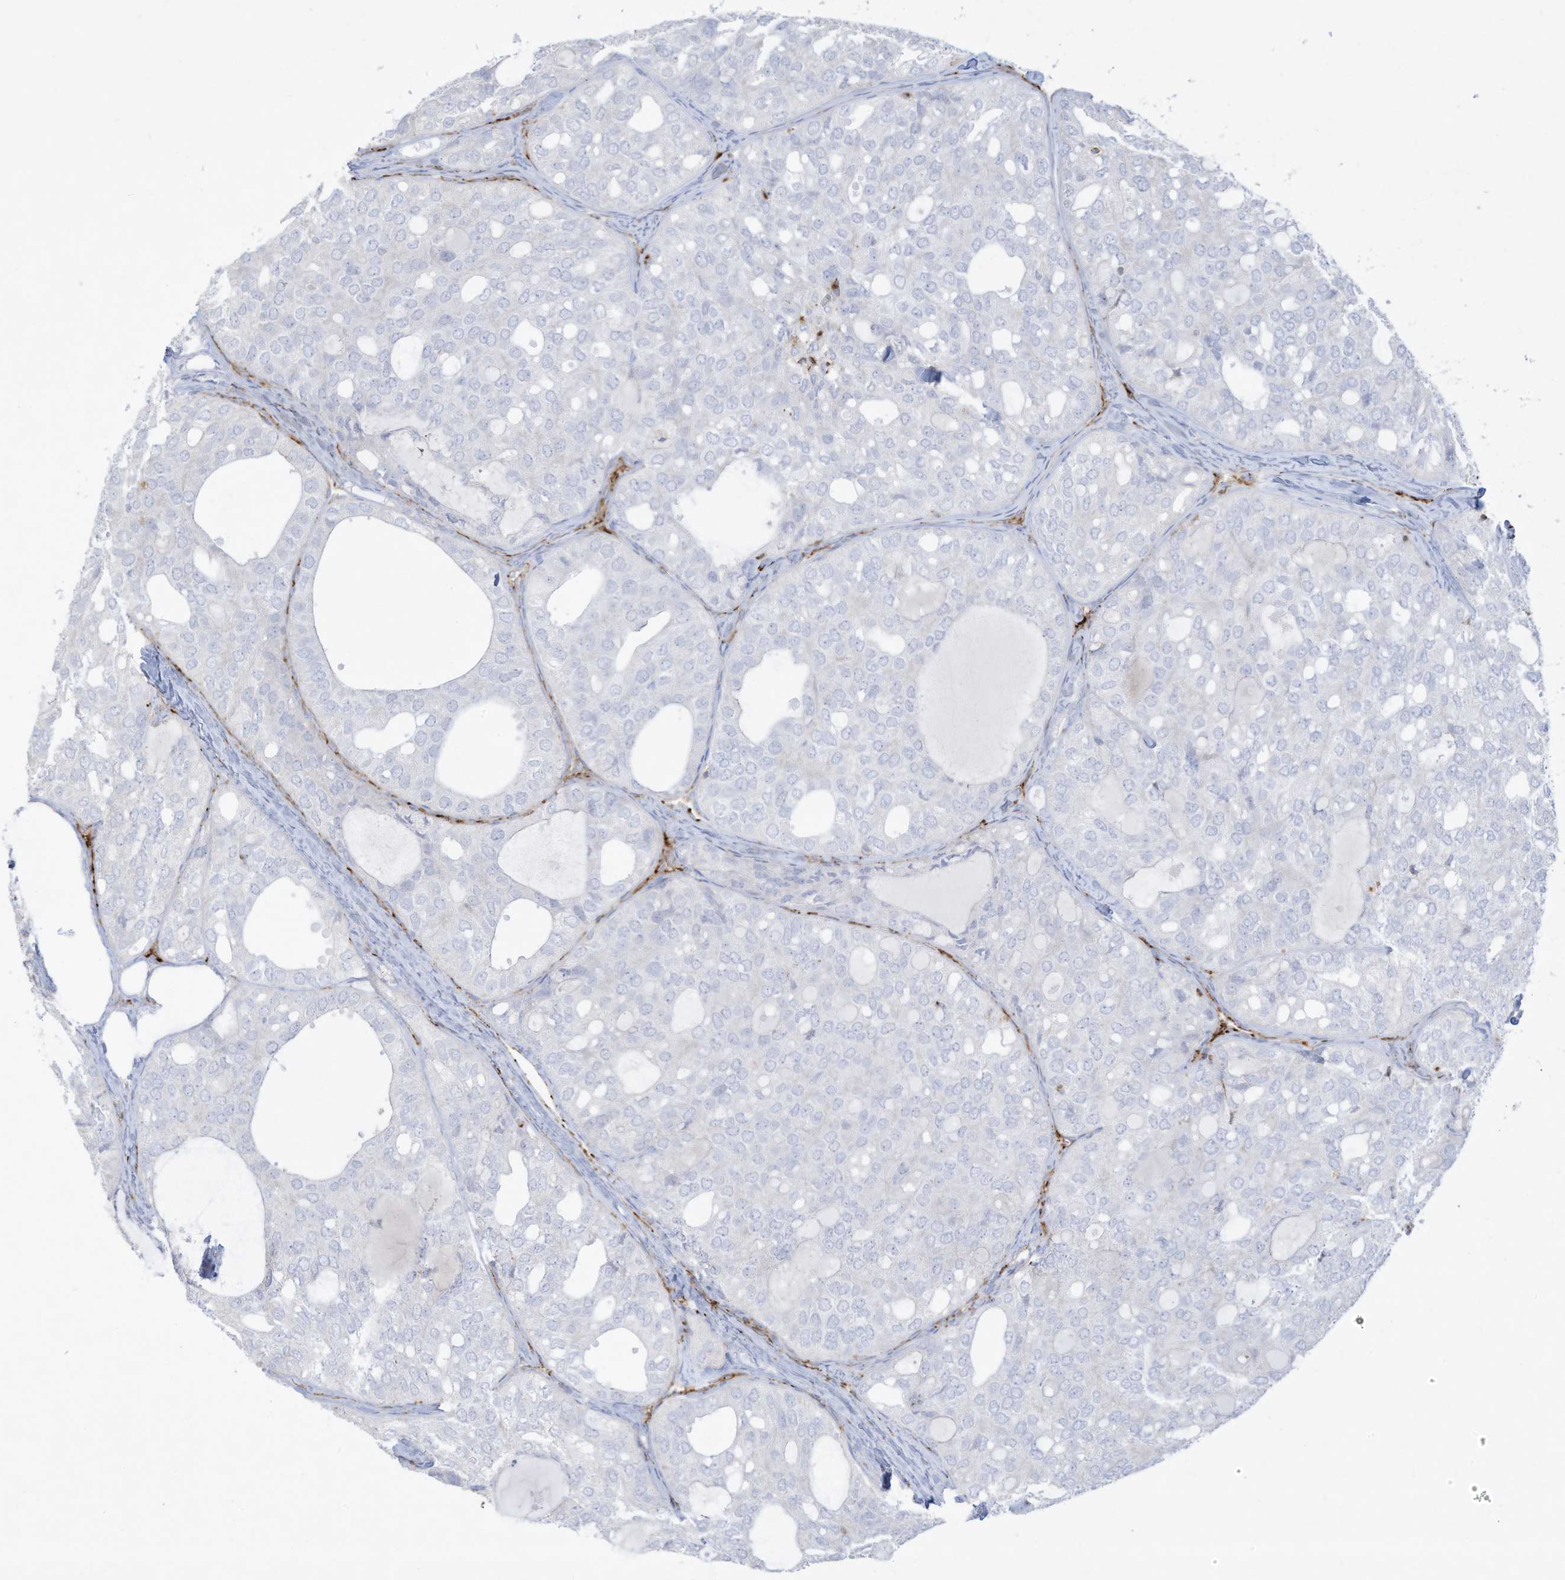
{"staining": {"intensity": "negative", "quantity": "none", "location": "none"}, "tissue": "thyroid cancer", "cell_type": "Tumor cells", "image_type": "cancer", "snomed": [{"axis": "morphology", "description": "Follicular adenoma carcinoma, NOS"}, {"axis": "topography", "description": "Thyroid gland"}], "caption": "A high-resolution histopathology image shows immunohistochemistry (IHC) staining of thyroid cancer (follicular adenoma carcinoma), which displays no significant positivity in tumor cells. (DAB IHC visualized using brightfield microscopy, high magnification).", "gene": "THNSL2", "patient": {"sex": "male", "age": 75}}